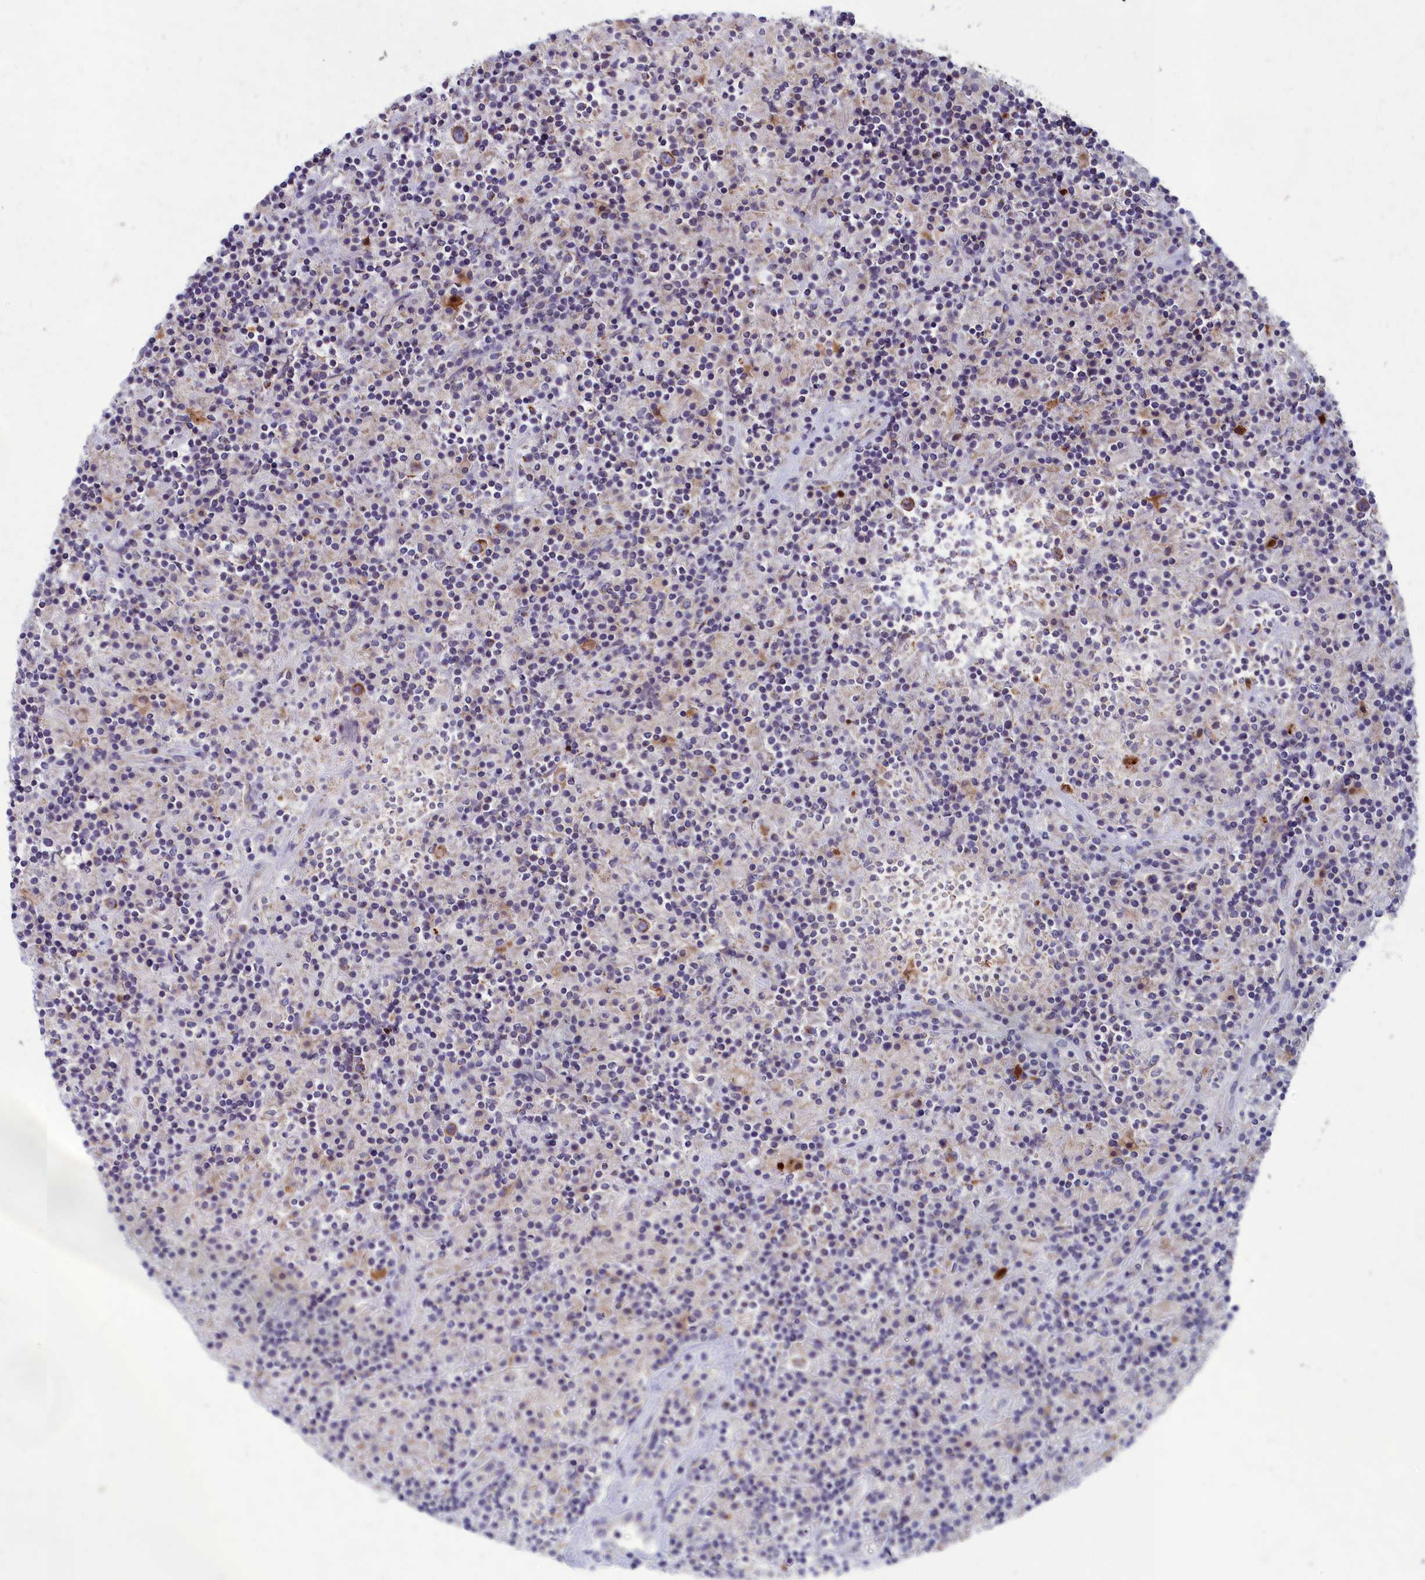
{"staining": {"intensity": "moderate", "quantity": ">75%", "location": "cytoplasmic/membranous"}, "tissue": "lymphoma", "cell_type": "Tumor cells", "image_type": "cancer", "snomed": [{"axis": "morphology", "description": "Hodgkin's disease, NOS"}, {"axis": "topography", "description": "Lymph node"}], "caption": "Immunohistochemistry staining of Hodgkin's disease, which exhibits medium levels of moderate cytoplasmic/membranous positivity in approximately >75% of tumor cells indicating moderate cytoplasmic/membranous protein expression. The staining was performed using DAB (brown) for protein detection and nuclei were counterstained in hematoxylin (blue).", "gene": "MRPS25", "patient": {"sex": "male", "age": 70}}